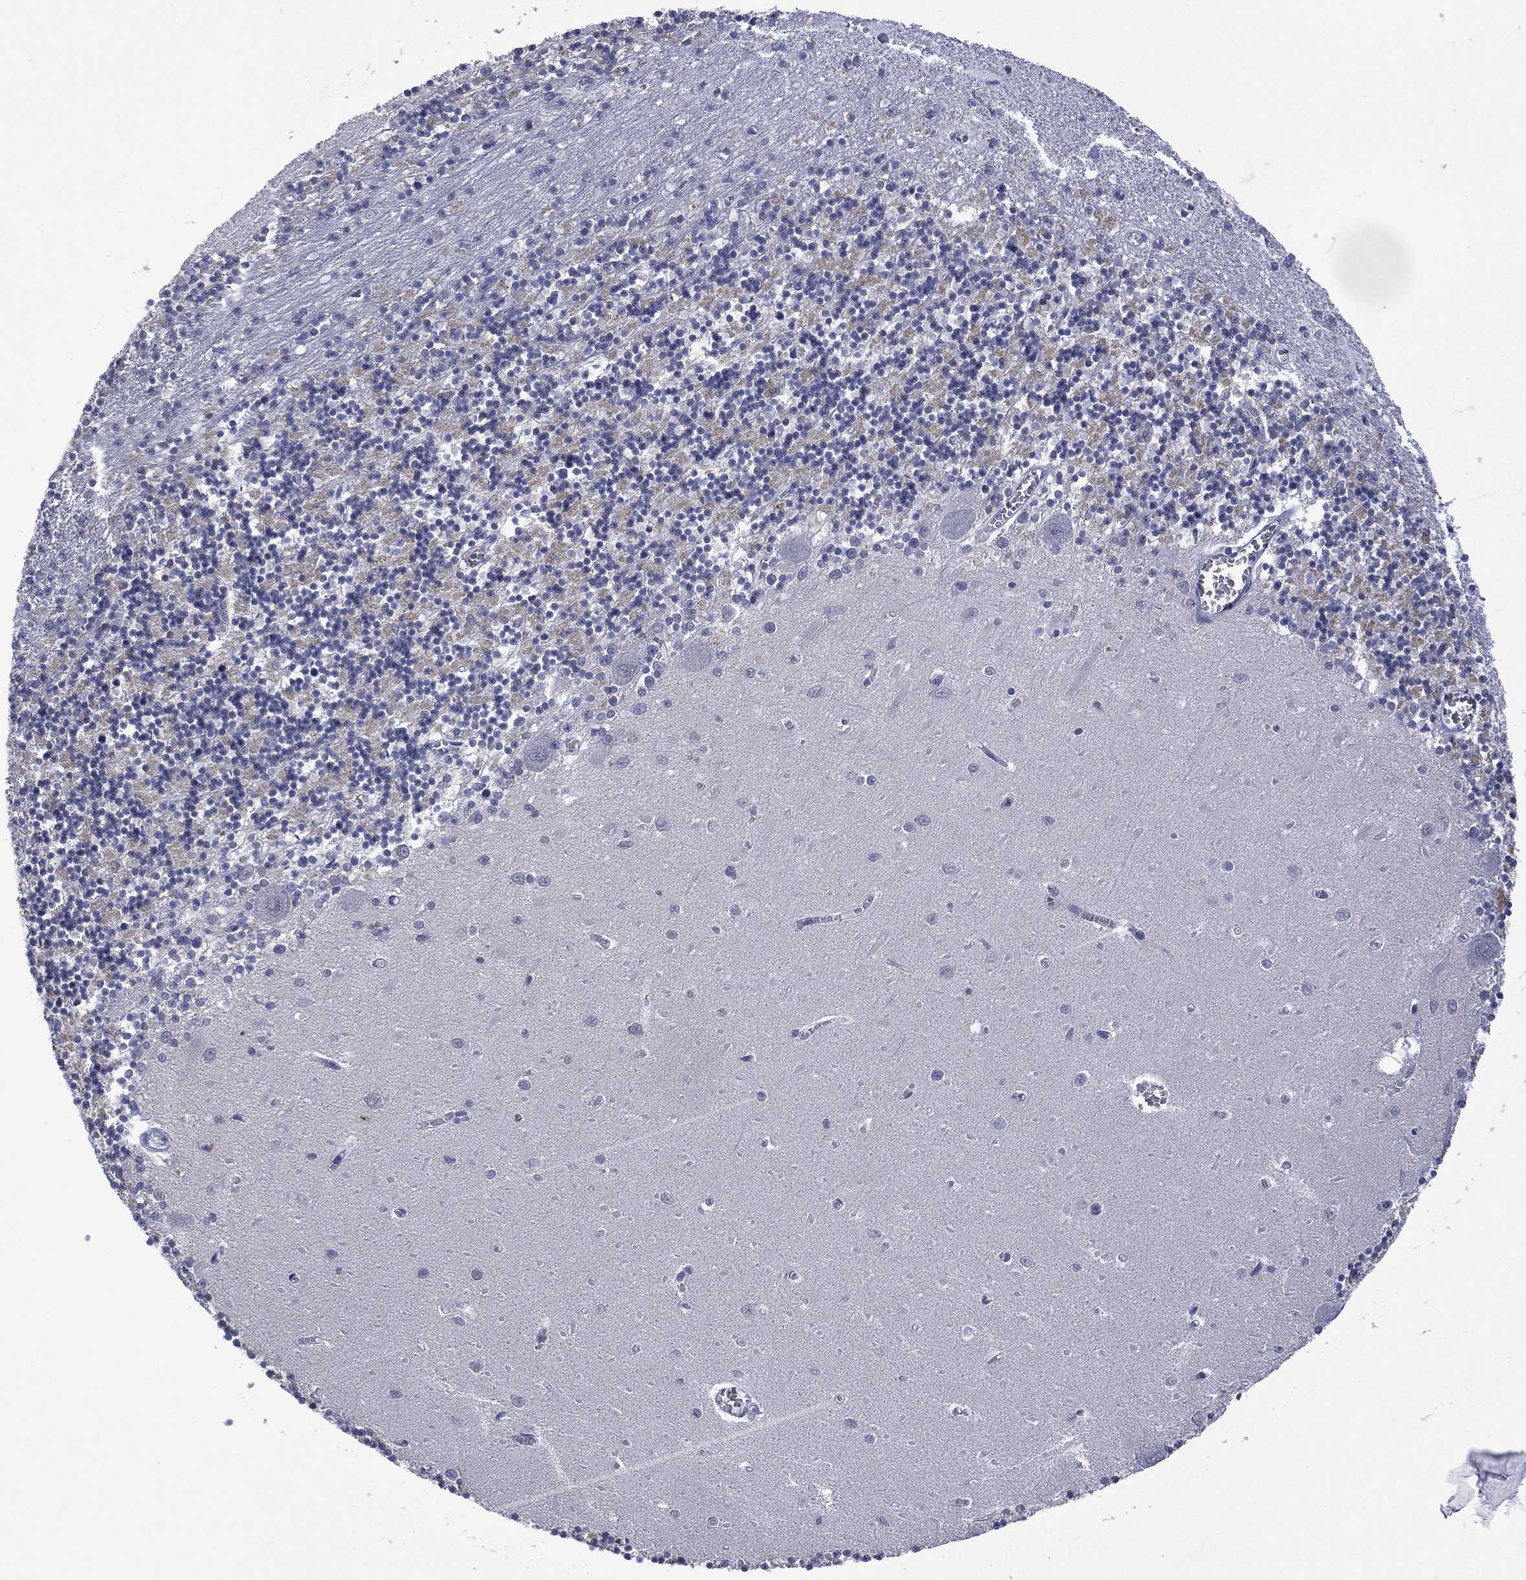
{"staining": {"intensity": "negative", "quantity": "none", "location": "none"}, "tissue": "cerebellum", "cell_type": "Cells in granular layer", "image_type": "normal", "snomed": [{"axis": "morphology", "description": "Normal tissue, NOS"}, {"axis": "topography", "description": "Cerebellum"}], "caption": "IHC photomicrograph of normal cerebellum: human cerebellum stained with DAB displays no significant protein staining in cells in granular layer. (Stains: DAB (3,3'-diaminobenzidine) immunohistochemistry (IHC) with hematoxylin counter stain, Microscopy: brightfield microscopy at high magnification).", "gene": "ASB10", "patient": {"sex": "female", "age": 64}}